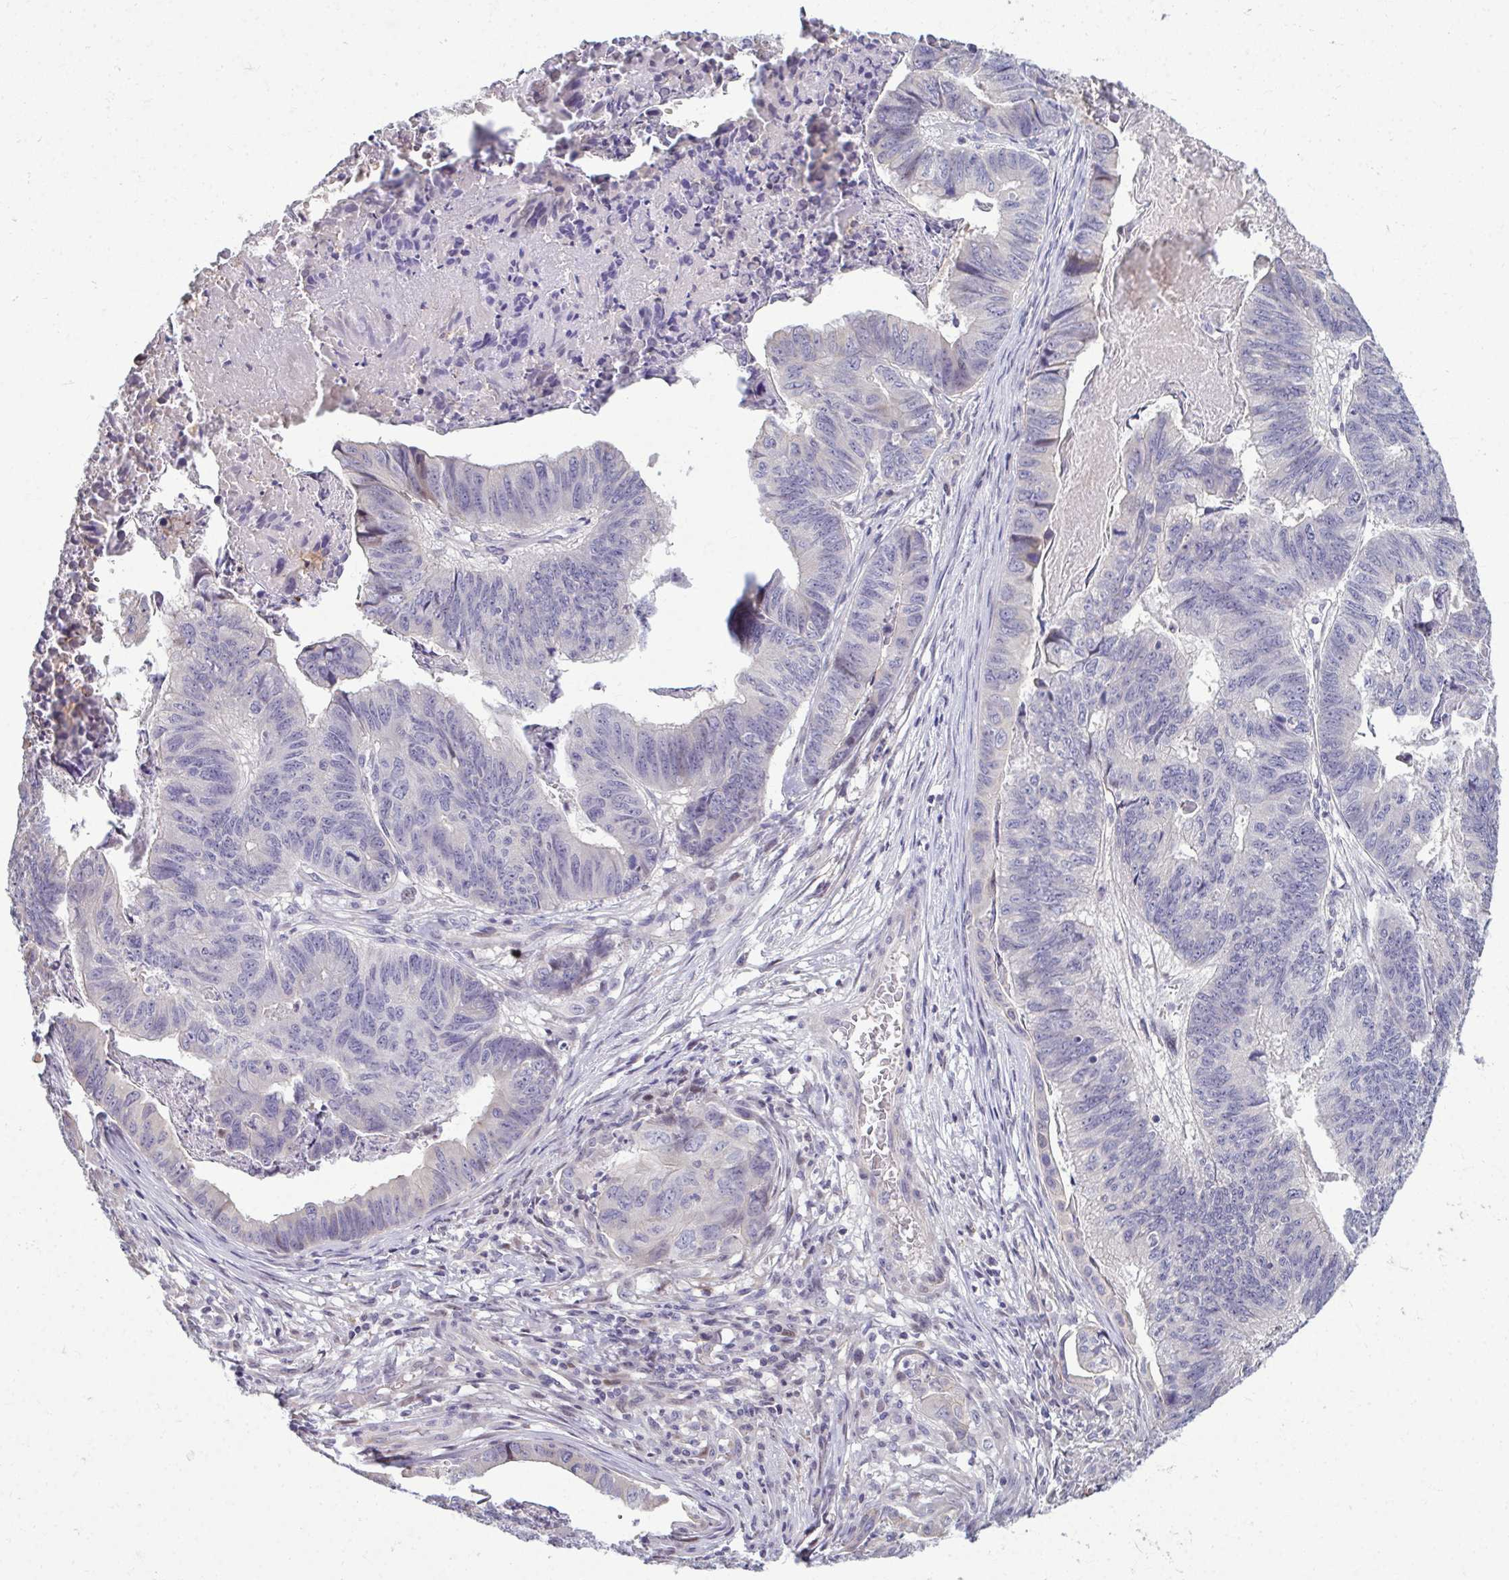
{"staining": {"intensity": "negative", "quantity": "none", "location": "none"}, "tissue": "stomach cancer", "cell_type": "Tumor cells", "image_type": "cancer", "snomed": [{"axis": "morphology", "description": "Adenocarcinoma, NOS"}, {"axis": "topography", "description": "Stomach, lower"}], "caption": "Tumor cells are negative for brown protein staining in stomach cancer. (DAB (3,3'-diaminobenzidine) immunohistochemistry (IHC) visualized using brightfield microscopy, high magnification).", "gene": "ODF1", "patient": {"sex": "male", "age": 77}}